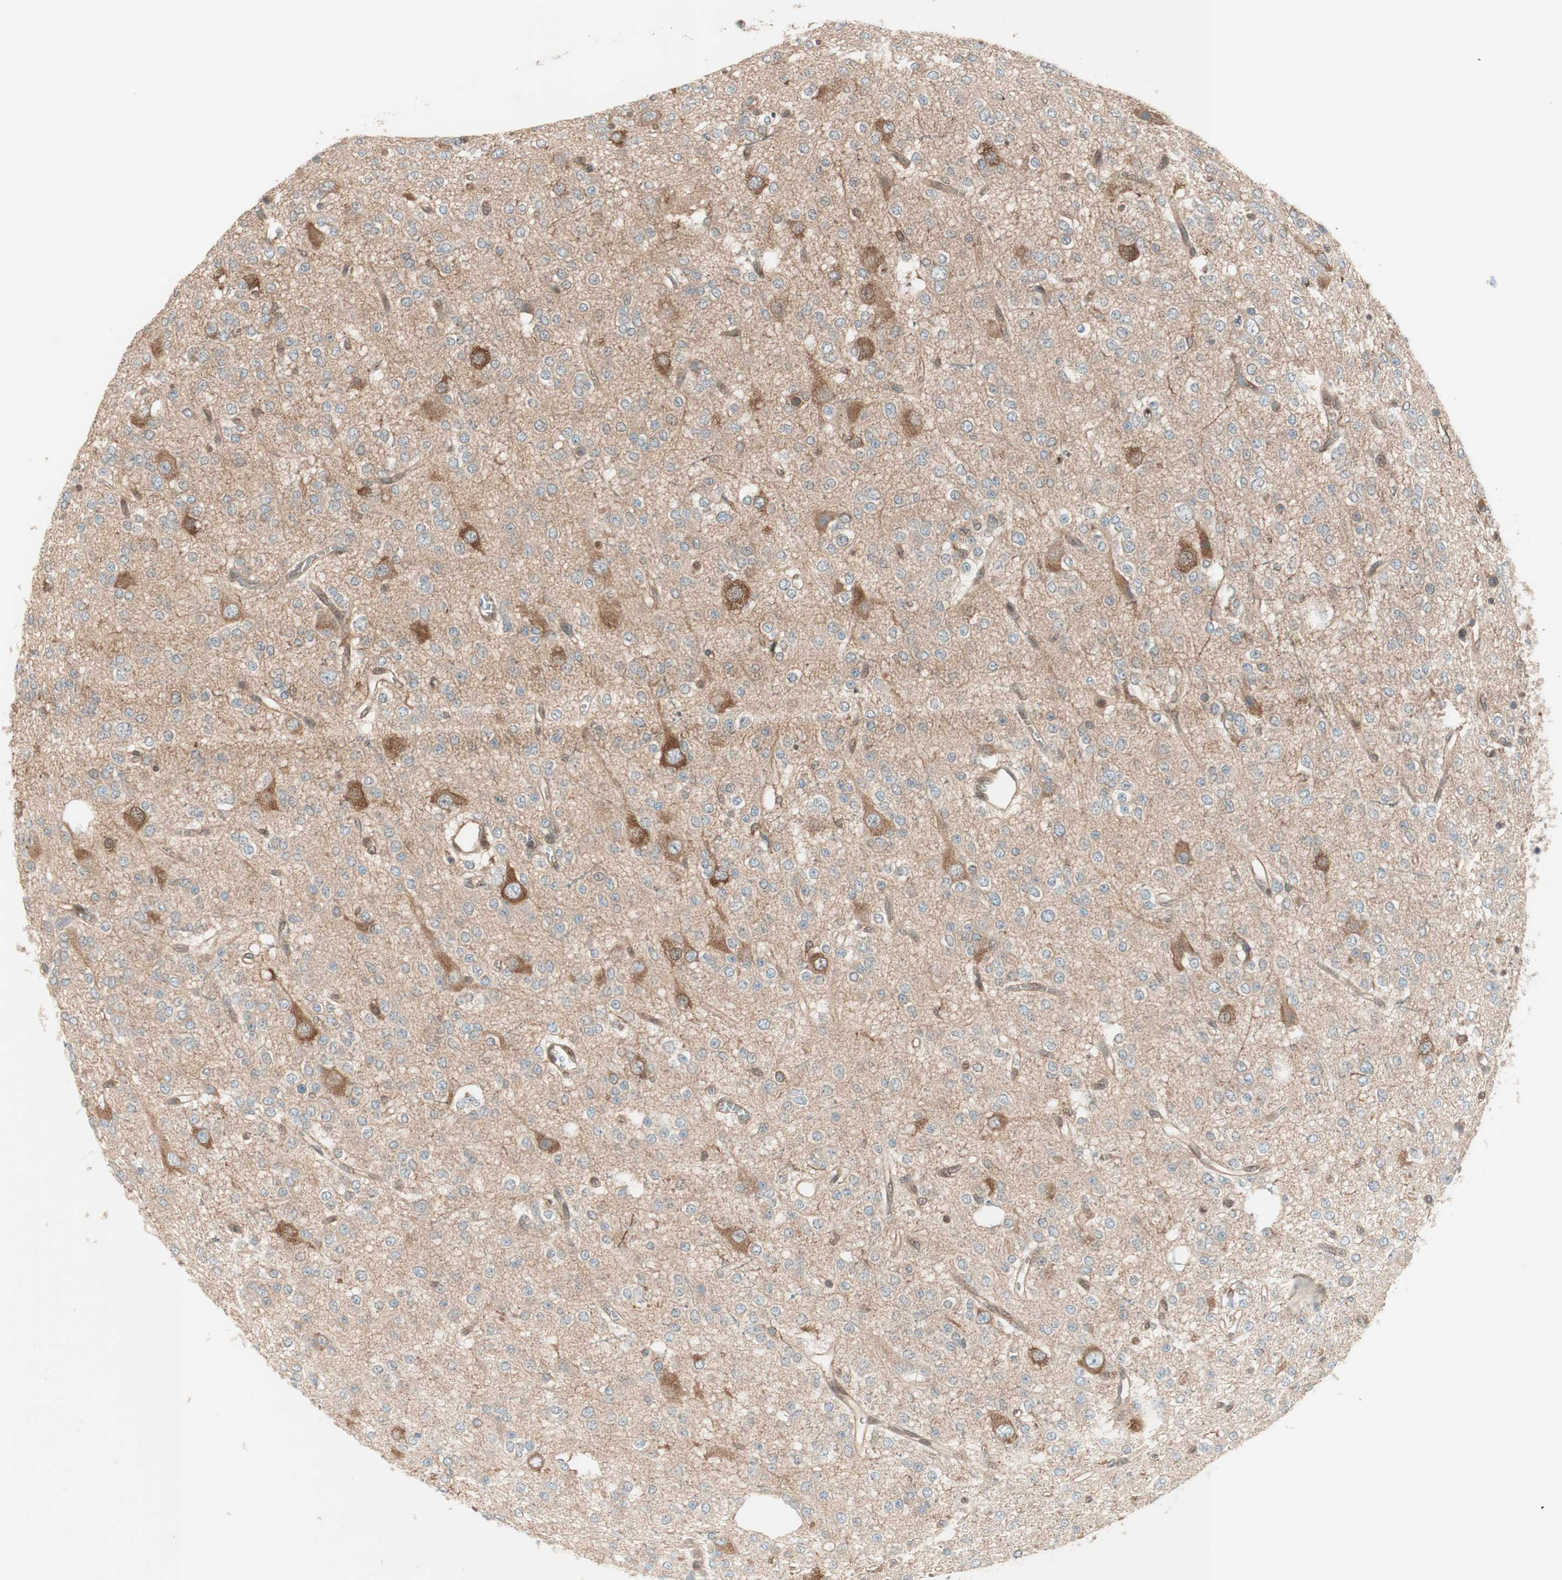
{"staining": {"intensity": "weak", "quantity": "<25%", "location": "cytoplasmic/membranous"}, "tissue": "glioma", "cell_type": "Tumor cells", "image_type": "cancer", "snomed": [{"axis": "morphology", "description": "Glioma, malignant, Low grade"}, {"axis": "topography", "description": "Brain"}], "caption": "Immunohistochemical staining of glioma demonstrates no significant expression in tumor cells. (DAB IHC with hematoxylin counter stain).", "gene": "GALT", "patient": {"sex": "male", "age": 38}}